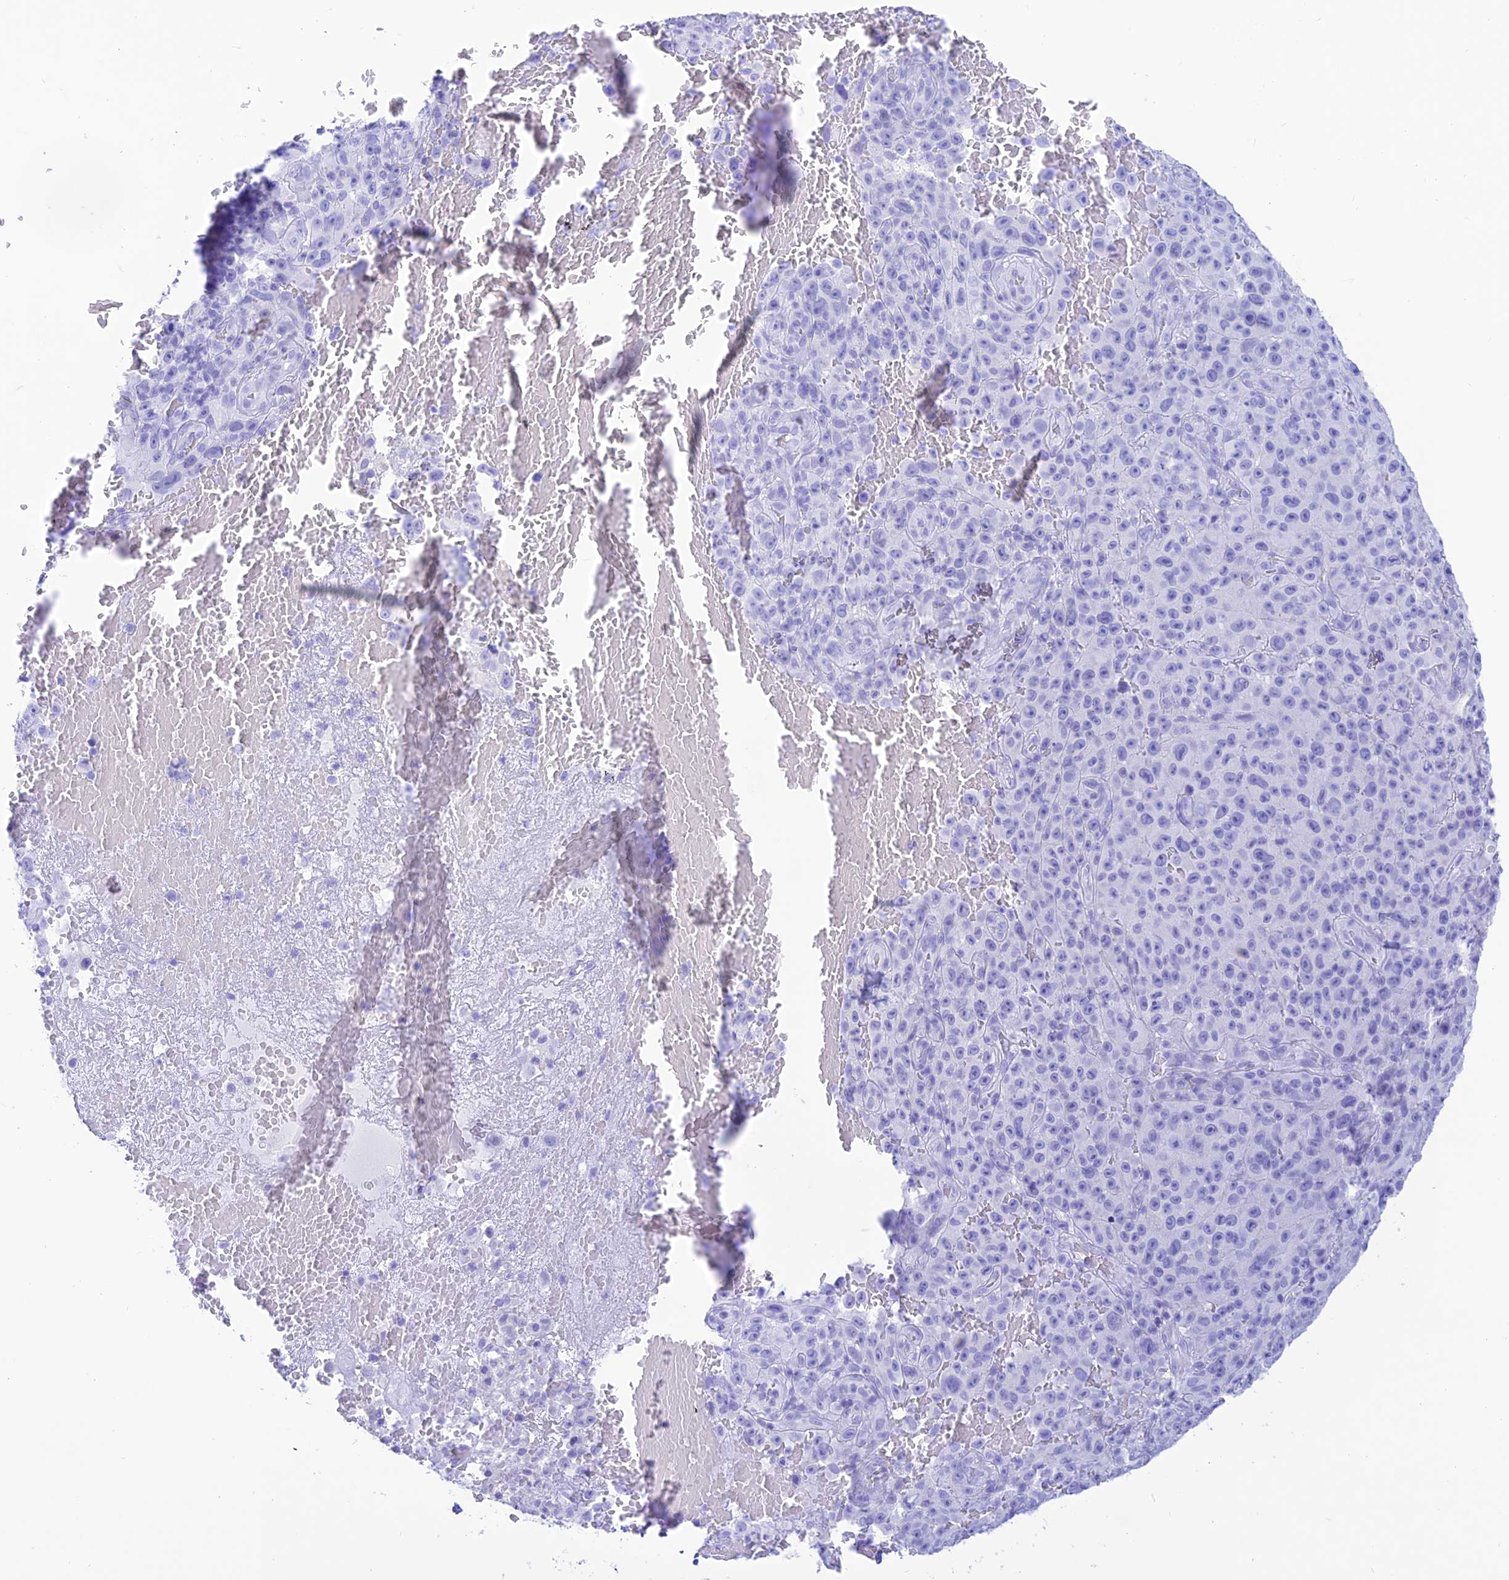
{"staining": {"intensity": "negative", "quantity": "none", "location": "none"}, "tissue": "melanoma", "cell_type": "Tumor cells", "image_type": "cancer", "snomed": [{"axis": "morphology", "description": "Malignant melanoma, NOS"}, {"axis": "topography", "description": "Skin"}], "caption": "The immunohistochemistry histopathology image has no significant positivity in tumor cells of malignant melanoma tissue.", "gene": "PRNP", "patient": {"sex": "female", "age": 82}}